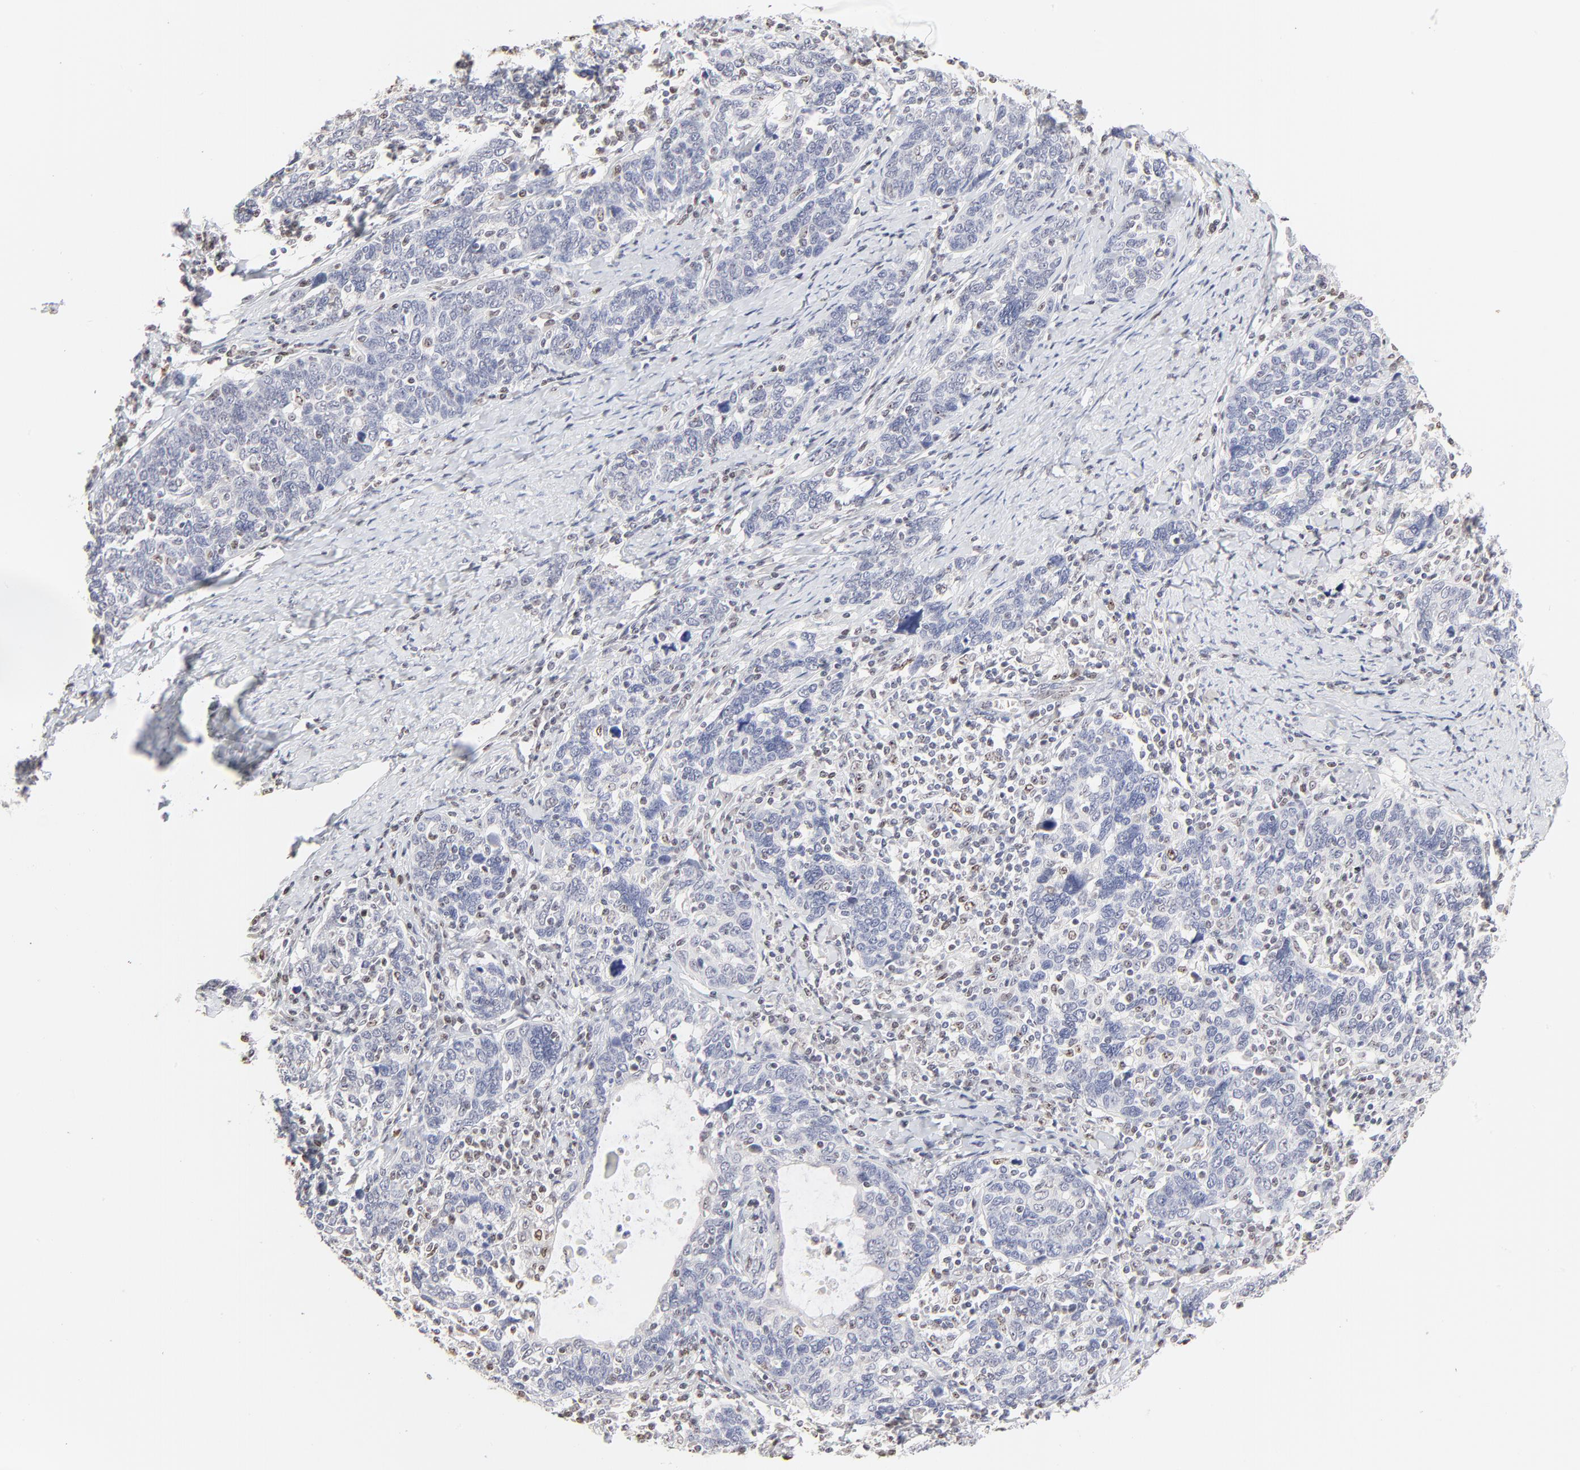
{"staining": {"intensity": "negative", "quantity": "none", "location": "none"}, "tissue": "cervical cancer", "cell_type": "Tumor cells", "image_type": "cancer", "snomed": [{"axis": "morphology", "description": "Squamous cell carcinoma, NOS"}, {"axis": "topography", "description": "Cervix"}], "caption": "This micrograph is of cervical cancer stained with IHC to label a protein in brown with the nuclei are counter-stained blue. There is no expression in tumor cells.", "gene": "NFIL3", "patient": {"sex": "female", "age": 41}}